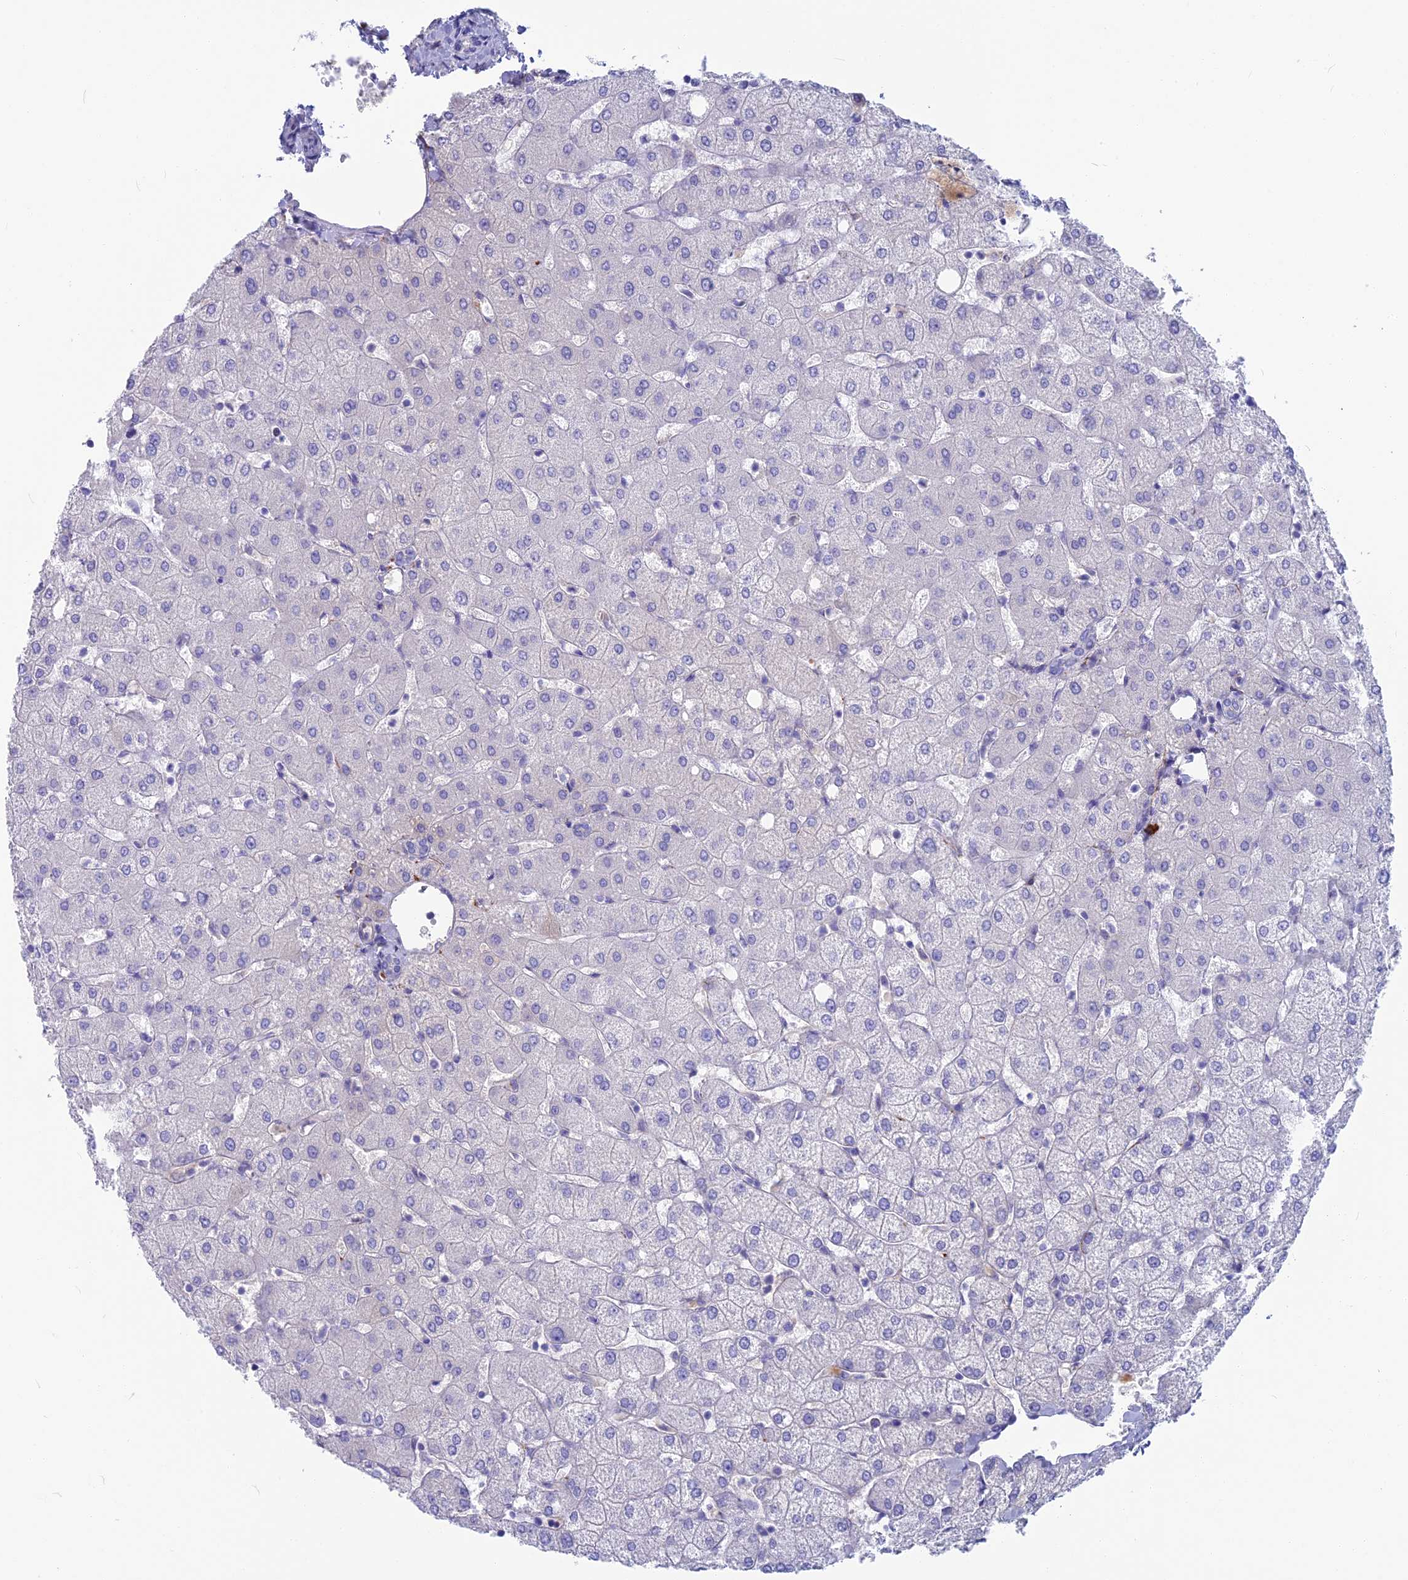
{"staining": {"intensity": "negative", "quantity": "none", "location": "none"}, "tissue": "liver", "cell_type": "Cholangiocytes", "image_type": "normal", "snomed": [{"axis": "morphology", "description": "Normal tissue, NOS"}, {"axis": "topography", "description": "Liver"}], "caption": "Immunohistochemistry photomicrograph of normal liver: liver stained with DAB (3,3'-diaminobenzidine) displays no significant protein staining in cholangiocytes. The staining was performed using DAB (3,3'-diaminobenzidine) to visualize the protein expression in brown, while the nuclei were stained in blue with hematoxylin (Magnification: 20x).", "gene": "SNAP91", "patient": {"sex": "female", "age": 54}}